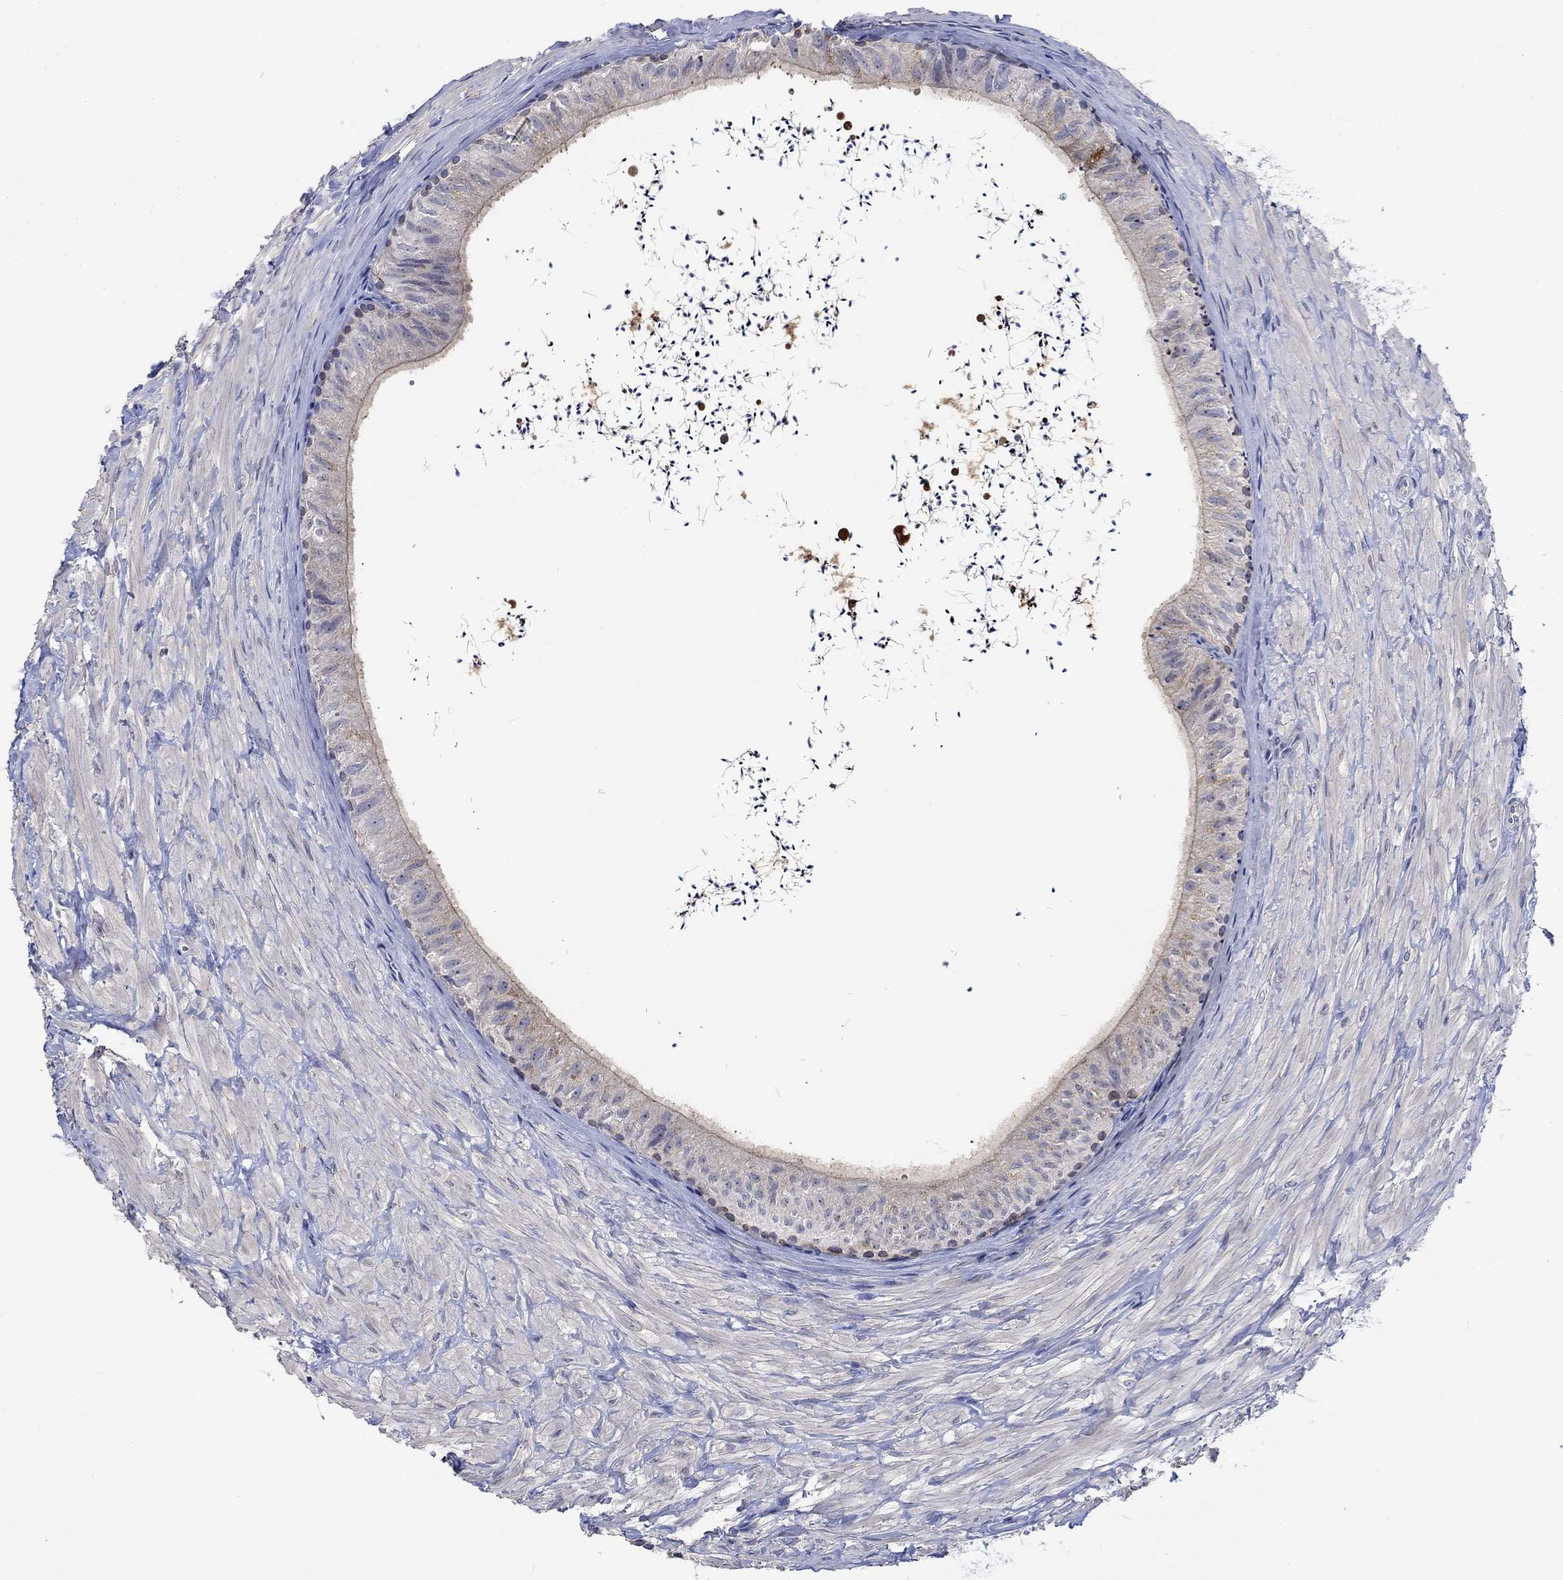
{"staining": {"intensity": "strong", "quantity": "<25%", "location": "cytoplasmic/membranous"}, "tissue": "epididymis", "cell_type": "Glandular cells", "image_type": "normal", "snomed": [{"axis": "morphology", "description": "Normal tissue, NOS"}, {"axis": "topography", "description": "Epididymis"}], "caption": "The micrograph exhibits immunohistochemical staining of unremarkable epididymis. There is strong cytoplasmic/membranous positivity is seen in approximately <25% of glandular cells.", "gene": "AGRP", "patient": {"sex": "male", "age": 32}}